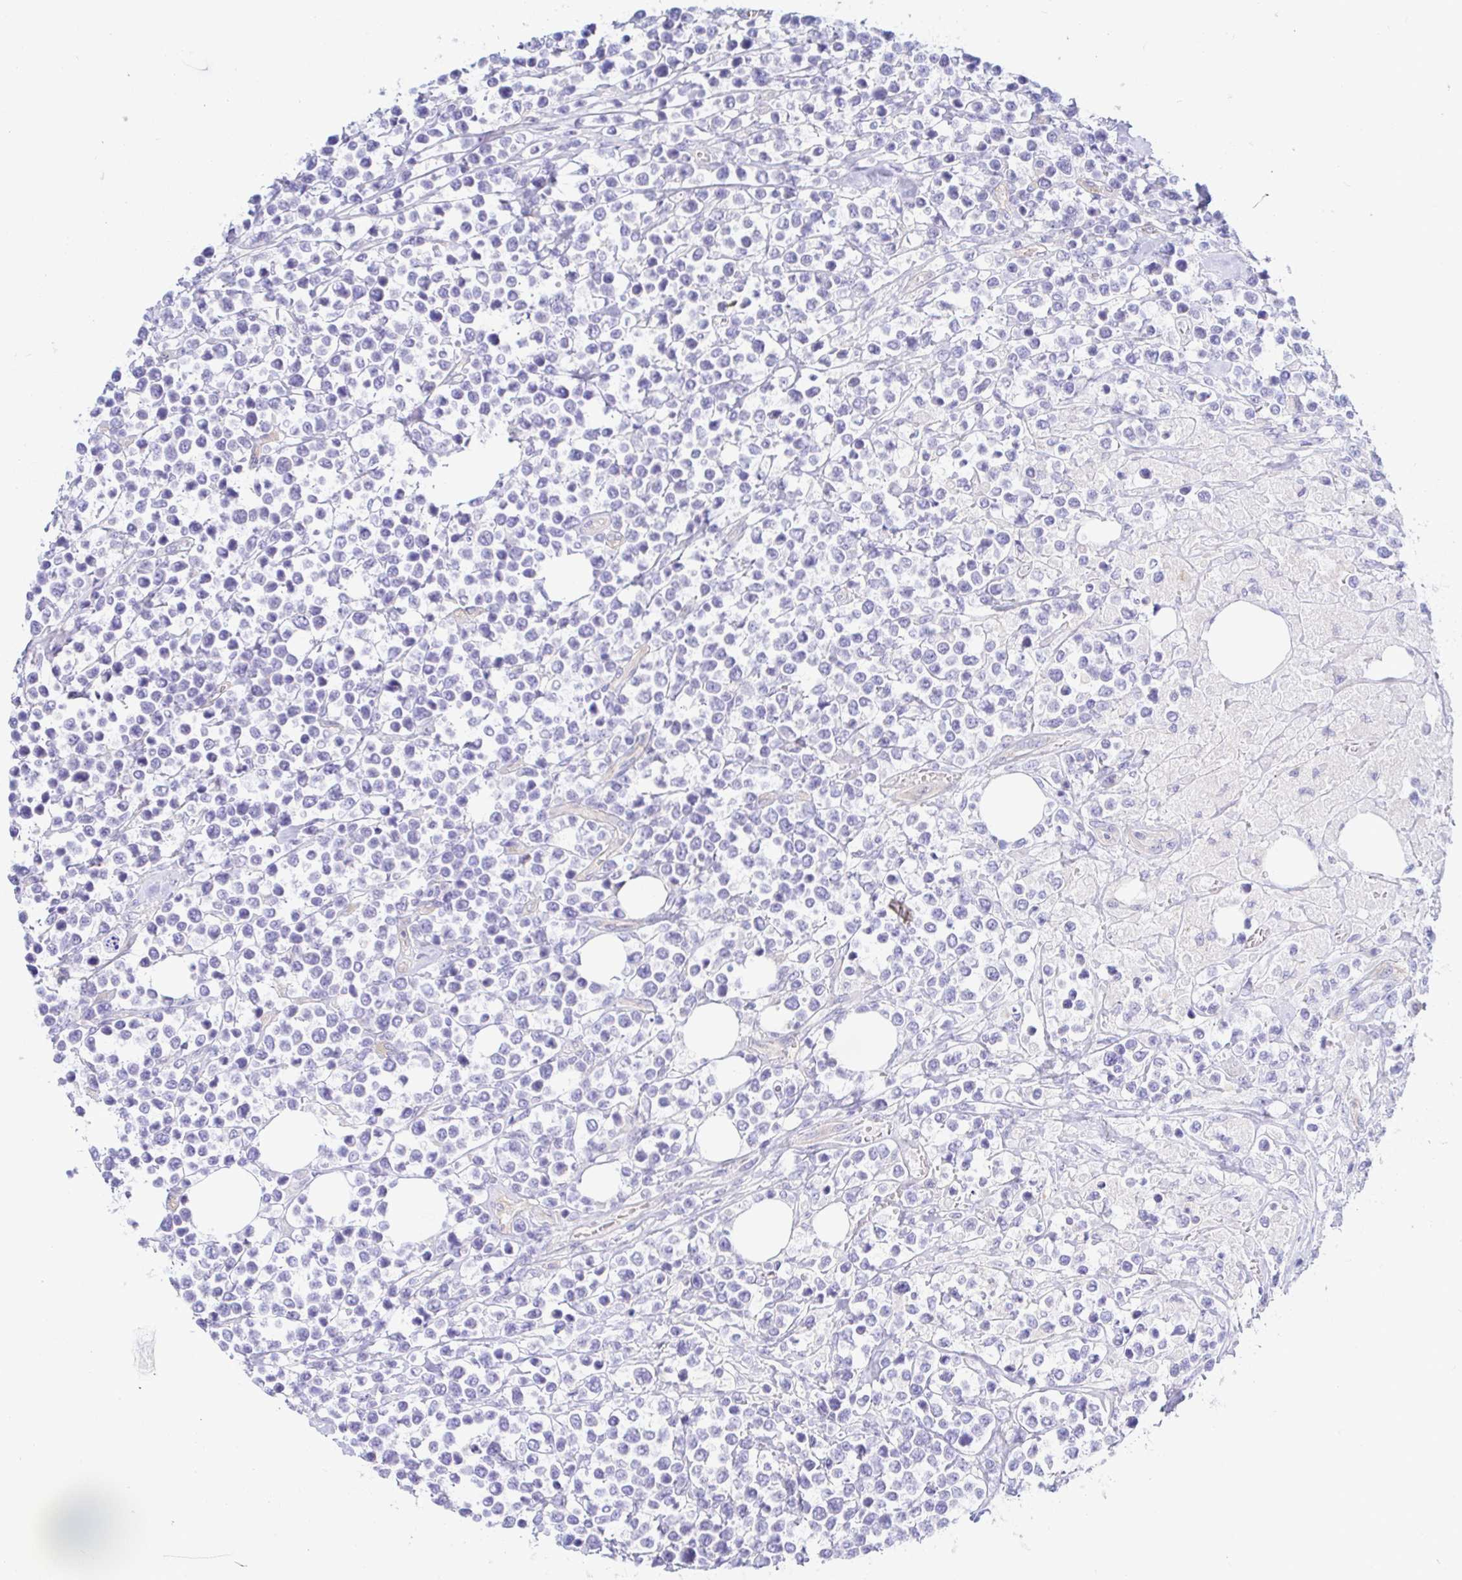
{"staining": {"intensity": "negative", "quantity": "none", "location": "none"}, "tissue": "lymphoma", "cell_type": "Tumor cells", "image_type": "cancer", "snomed": [{"axis": "morphology", "description": "Malignant lymphoma, non-Hodgkin's type, High grade"}, {"axis": "topography", "description": "Soft tissue"}], "caption": "A high-resolution micrograph shows immunohistochemistry staining of lymphoma, which shows no significant staining in tumor cells. (DAB immunohistochemistry, high magnification).", "gene": "ARL4D", "patient": {"sex": "female", "age": 56}}